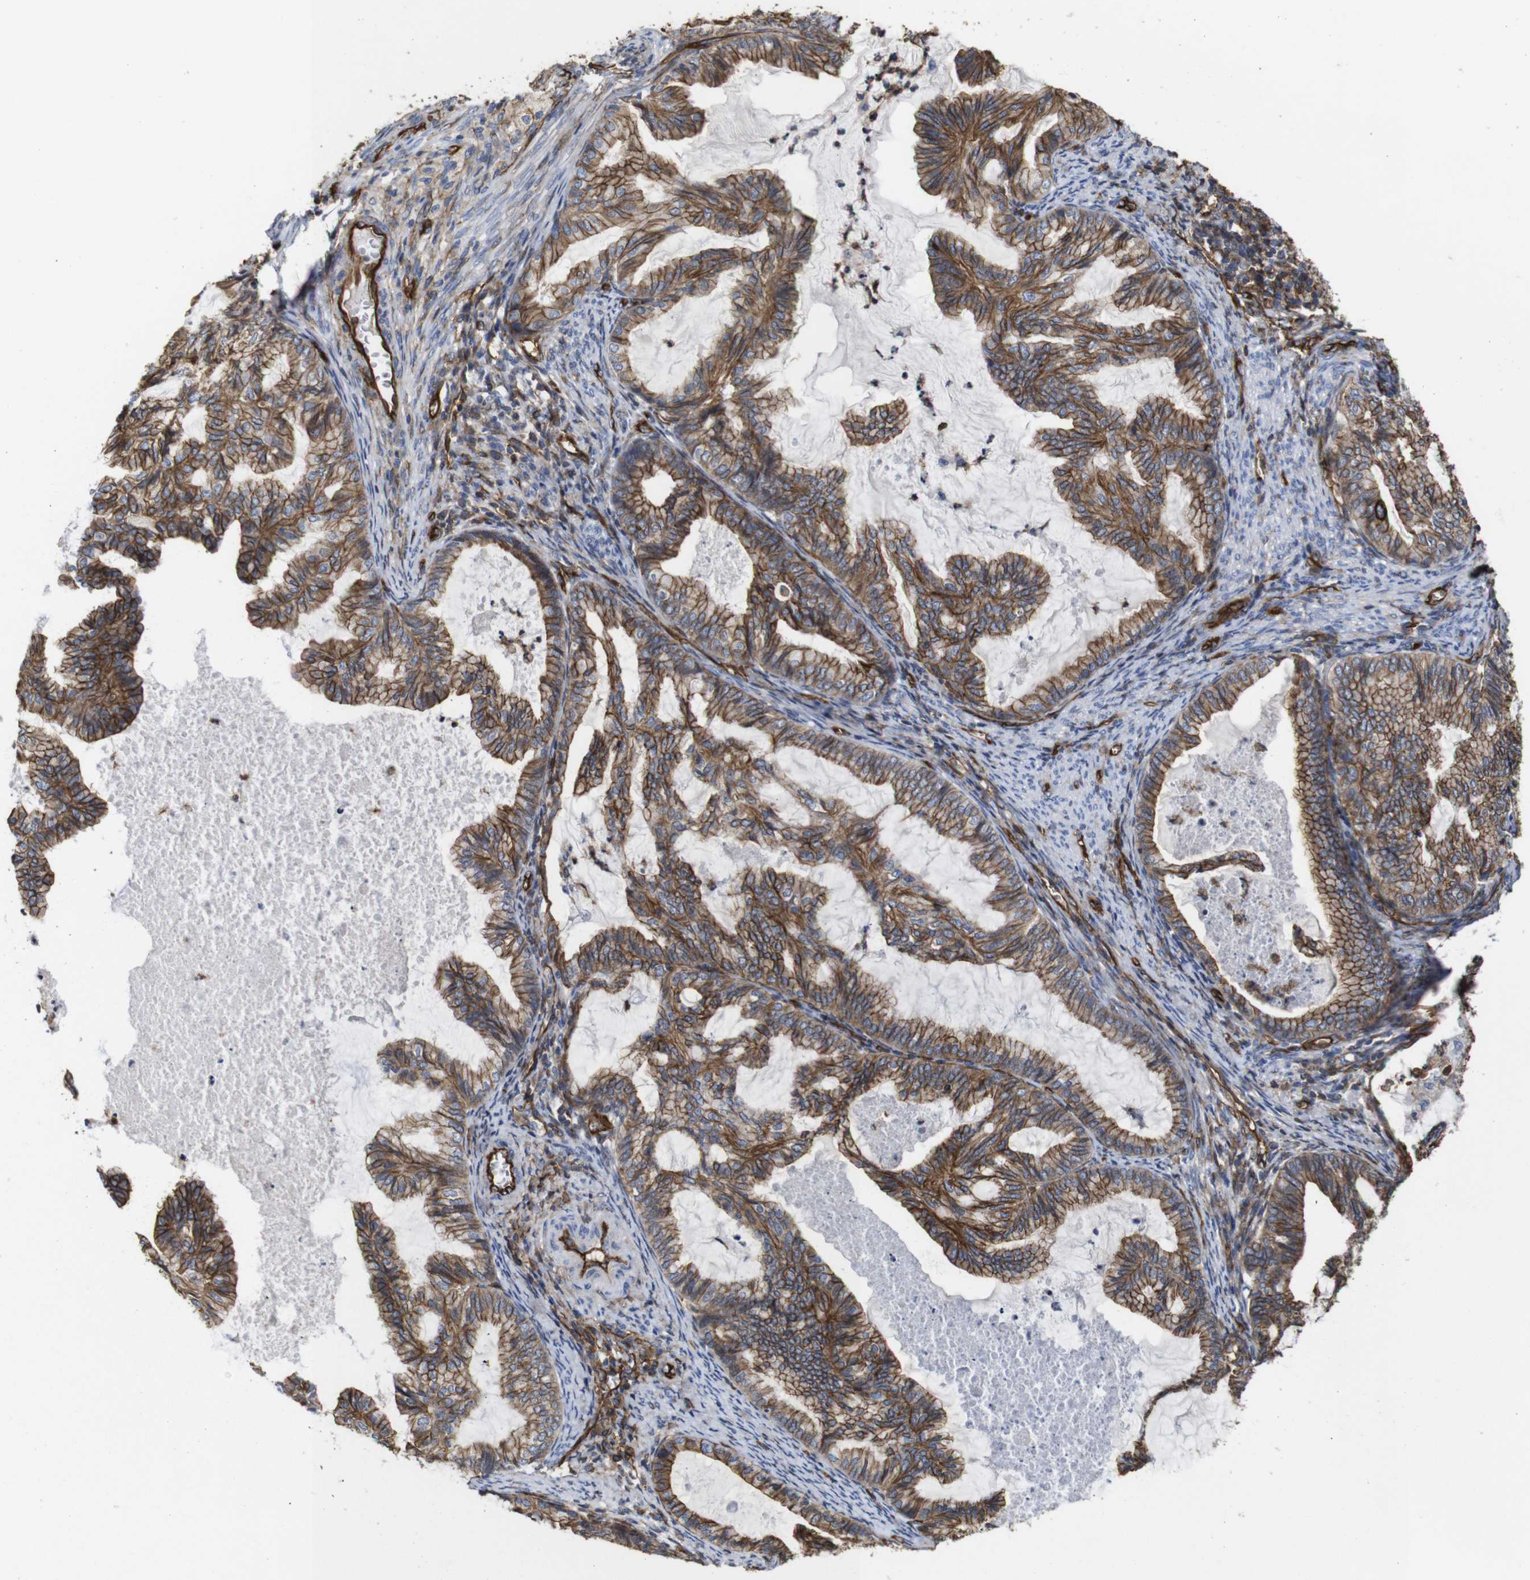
{"staining": {"intensity": "moderate", "quantity": ">75%", "location": "cytoplasmic/membranous"}, "tissue": "cervical cancer", "cell_type": "Tumor cells", "image_type": "cancer", "snomed": [{"axis": "morphology", "description": "Normal tissue, NOS"}, {"axis": "morphology", "description": "Adenocarcinoma, NOS"}, {"axis": "topography", "description": "Cervix"}, {"axis": "topography", "description": "Endometrium"}], "caption": "A medium amount of moderate cytoplasmic/membranous positivity is appreciated in approximately >75% of tumor cells in cervical cancer tissue.", "gene": "SPTBN1", "patient": {"sex": "female", "age": 86}}